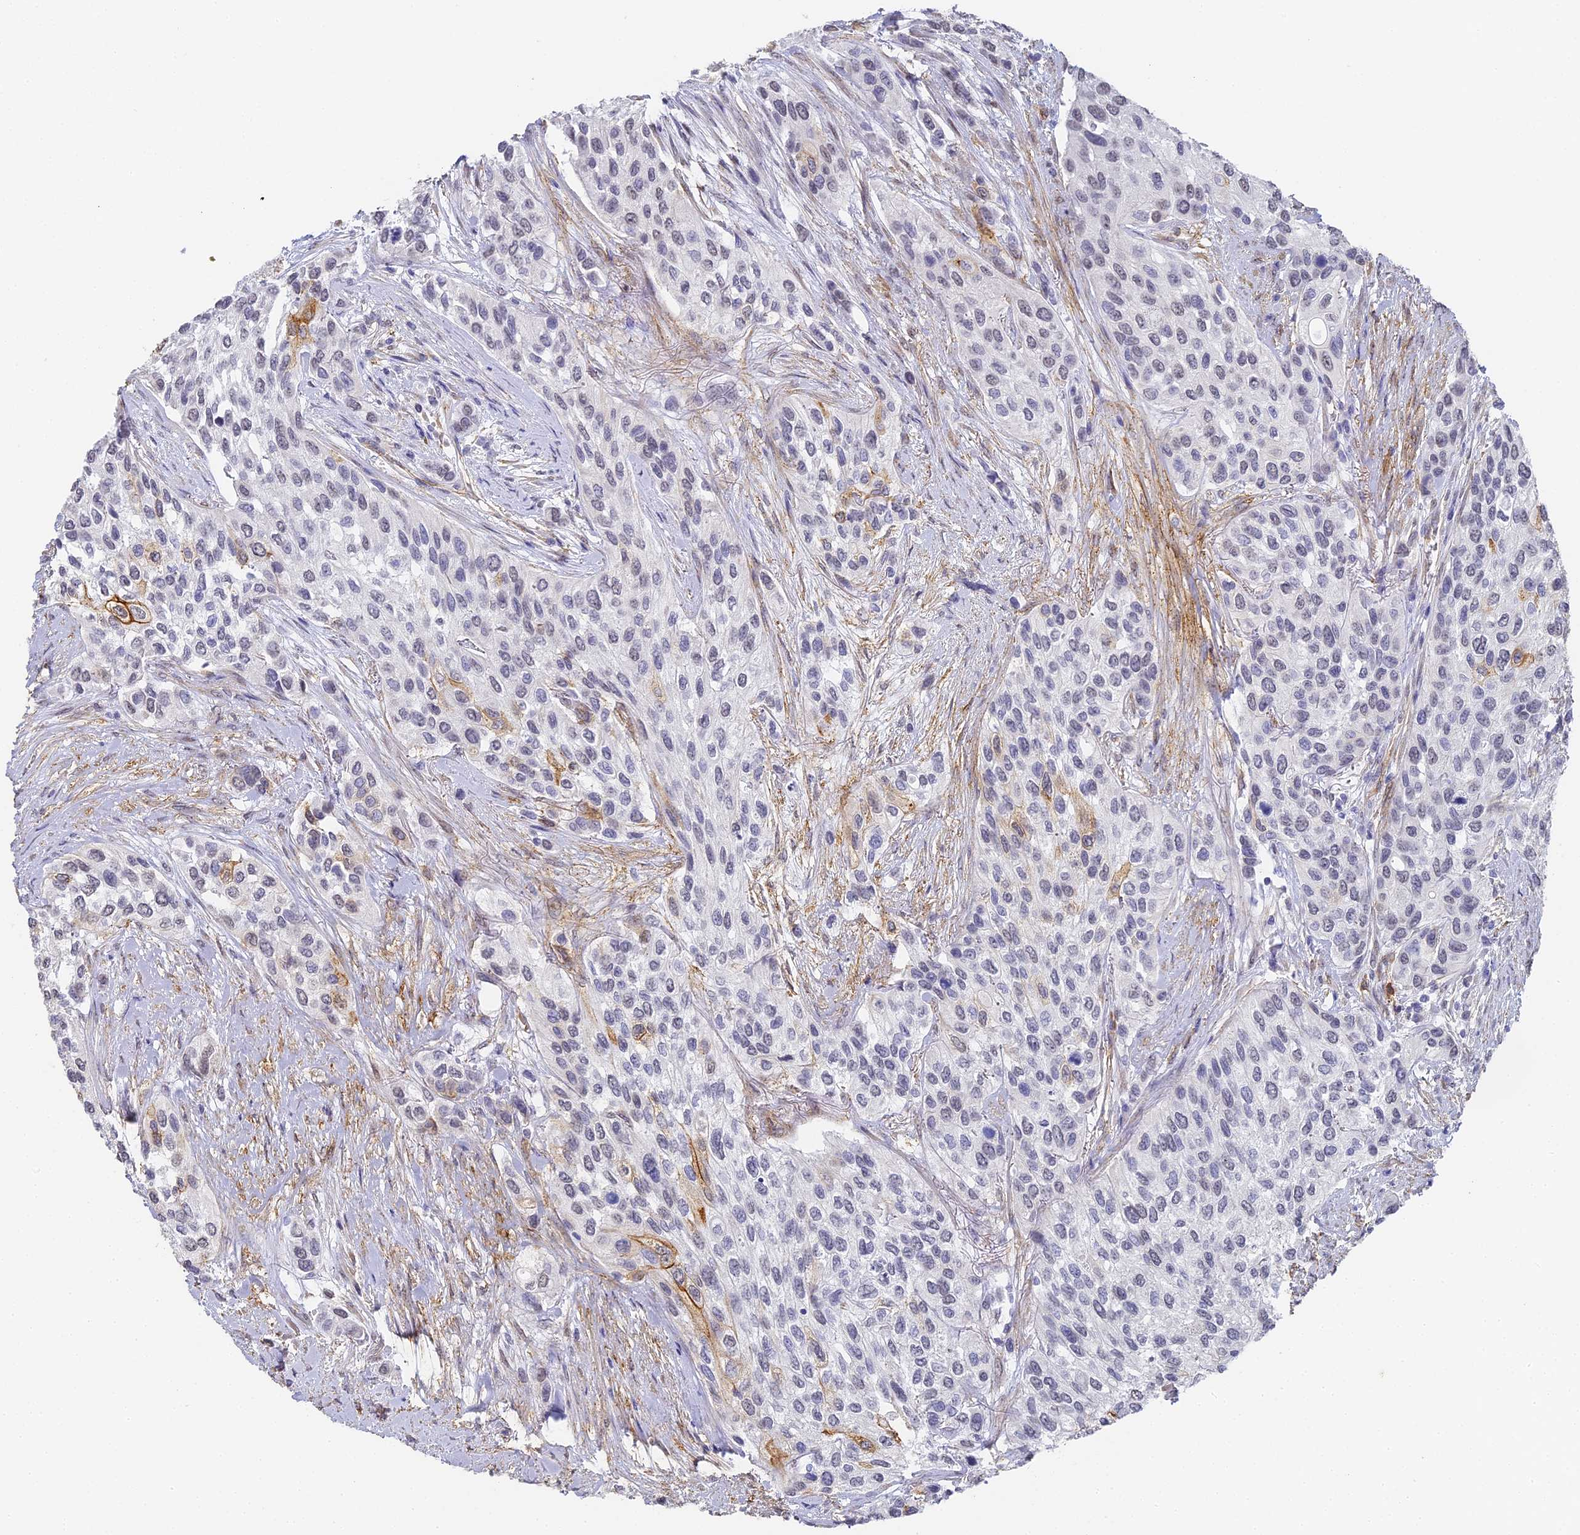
{"staining": {"intensity": "weak", "quantity": "<25%", "location": "nuclear"}, "tissue": "urothelial cancer", "cell_type": "Tumor cells", "image_type": "cancer", "snomed": [{"axis": "morphology", "description": "Normal tissue, NOS"}, {"axis": "morphology", "description": "Urothelial carcinoma, High grade"}, {"axis": "topography", "description": "Vascular tissue"}, {"axis": "topography", "description": "Urinary bladder"}], "caption": "High-grade urothelial carcinoma stained for a protein using immunohistochemistry exhibits no positivity tumor cells.", "gene": "GJA1", "patient": {"sex": "female", "age": 56}}